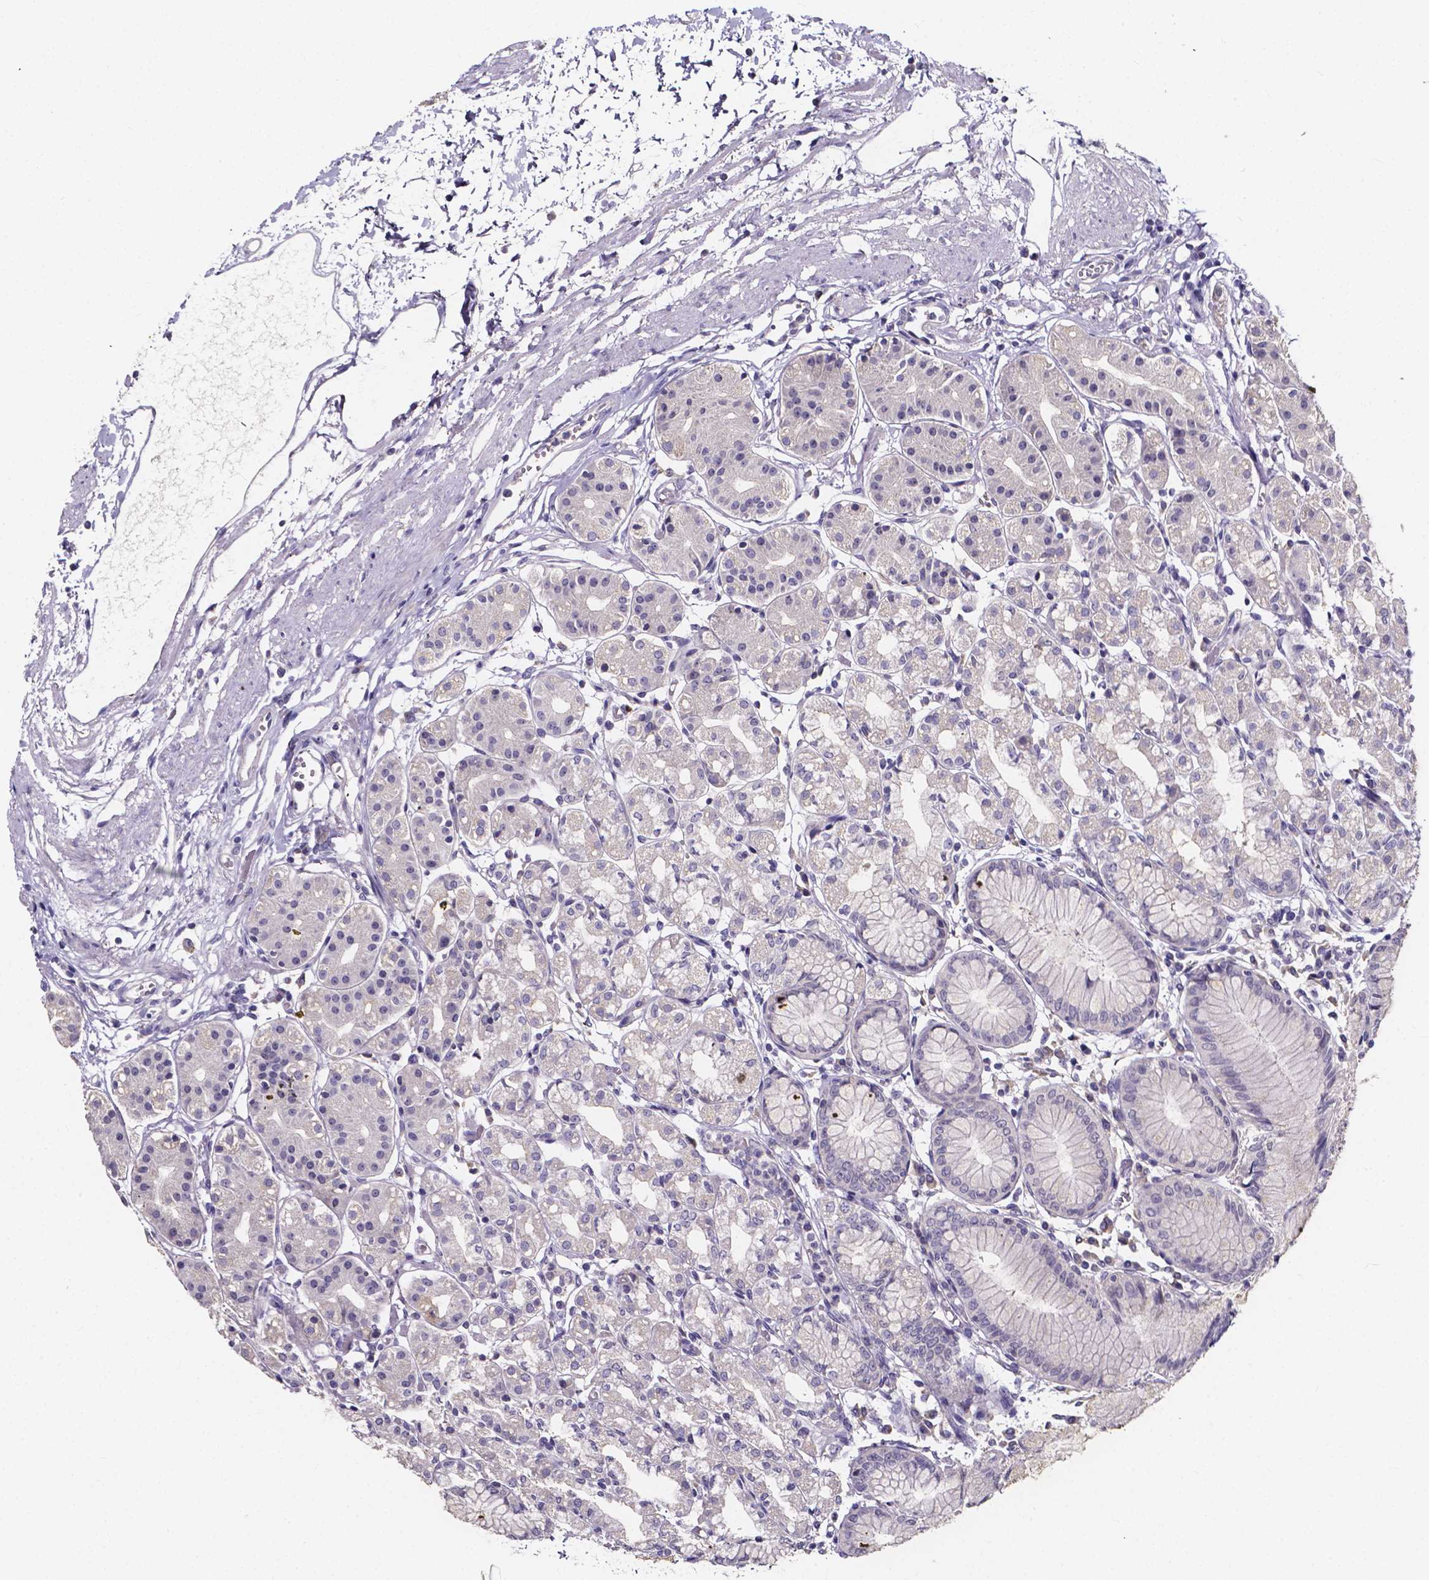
{"staining": {"intensity": "negative", "quantity": "none", "location": "none"}, "tissue": "stomach", "cell_type": "Glandular cells", "image_type": "normal", "snomed": [{"axis": "morphology", "description": "Normal tissue, NOS"}, {"axis": "topography", "description": "Skeletal muscle"}, {"axis": "topography", "description": "Stomach"}], "caption": "Immunohistochemistry histopathology image of normal stomach stained for a protein (brown), which demonstrates no staining in glandular cells. Nuclei are stained in blue.", "gene": "SPOCD1", "patient": {"sex": "female", "age": 57}}